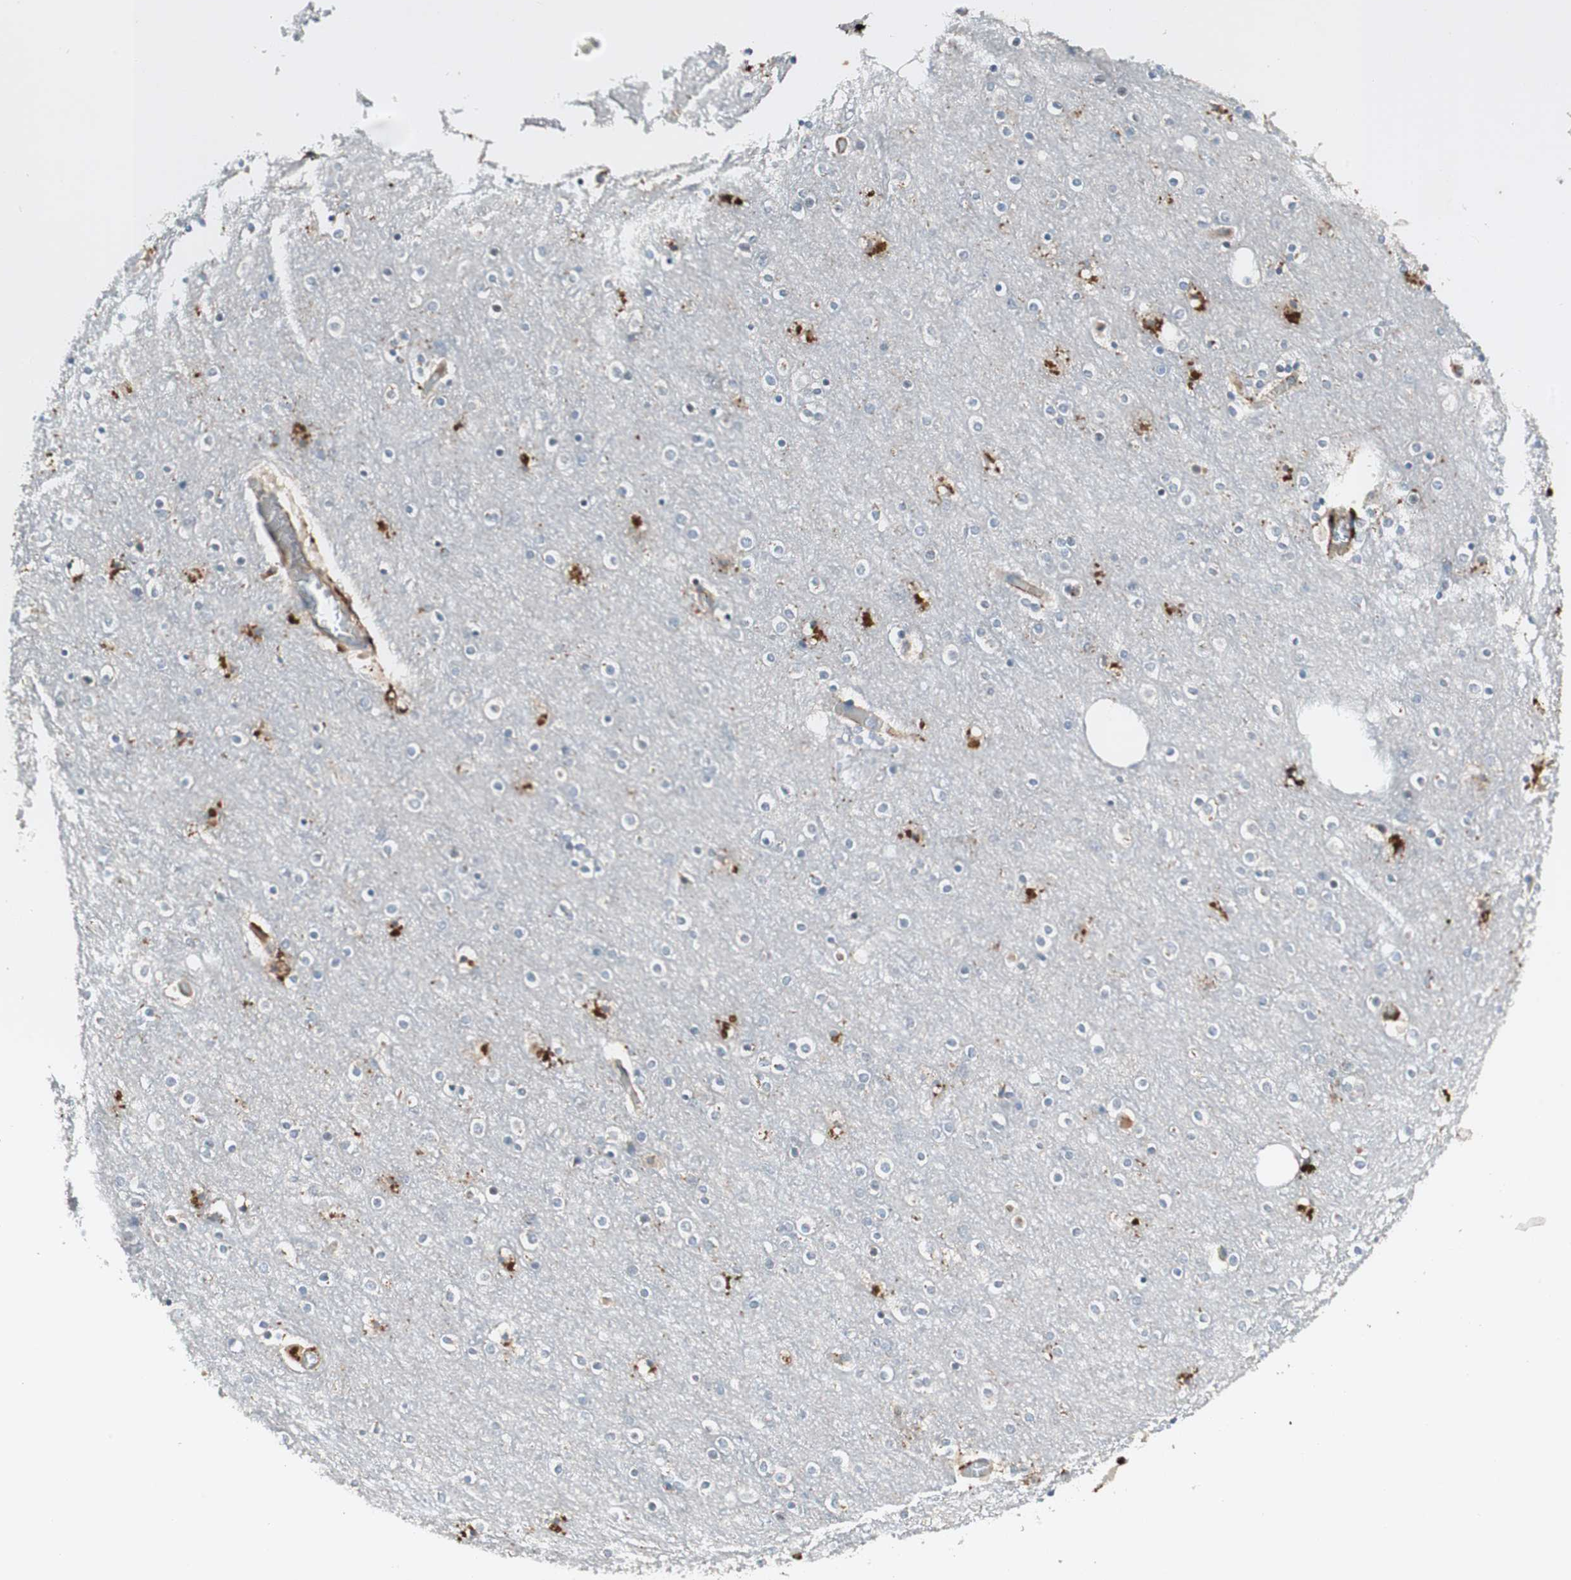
{"staining": {"intensity": "negative", "quantity": "none", "location": "none"}, "tissue": "cerebral cortex", "cell_type": "Endothelial cells", "image_type": "normal", "snomed": [{"axis": "morphology", "description": "Normal tissue, NOS"}, {"axis": "topography", "description": "Cerebral cortex"}], "caption": "Immunohistochemistry (IHC) of unremarkable cerebral cortex shows no positivity in endothelial cells.", "gene": "FGFR4", "patient": {"sex": "female", "age": 54}}